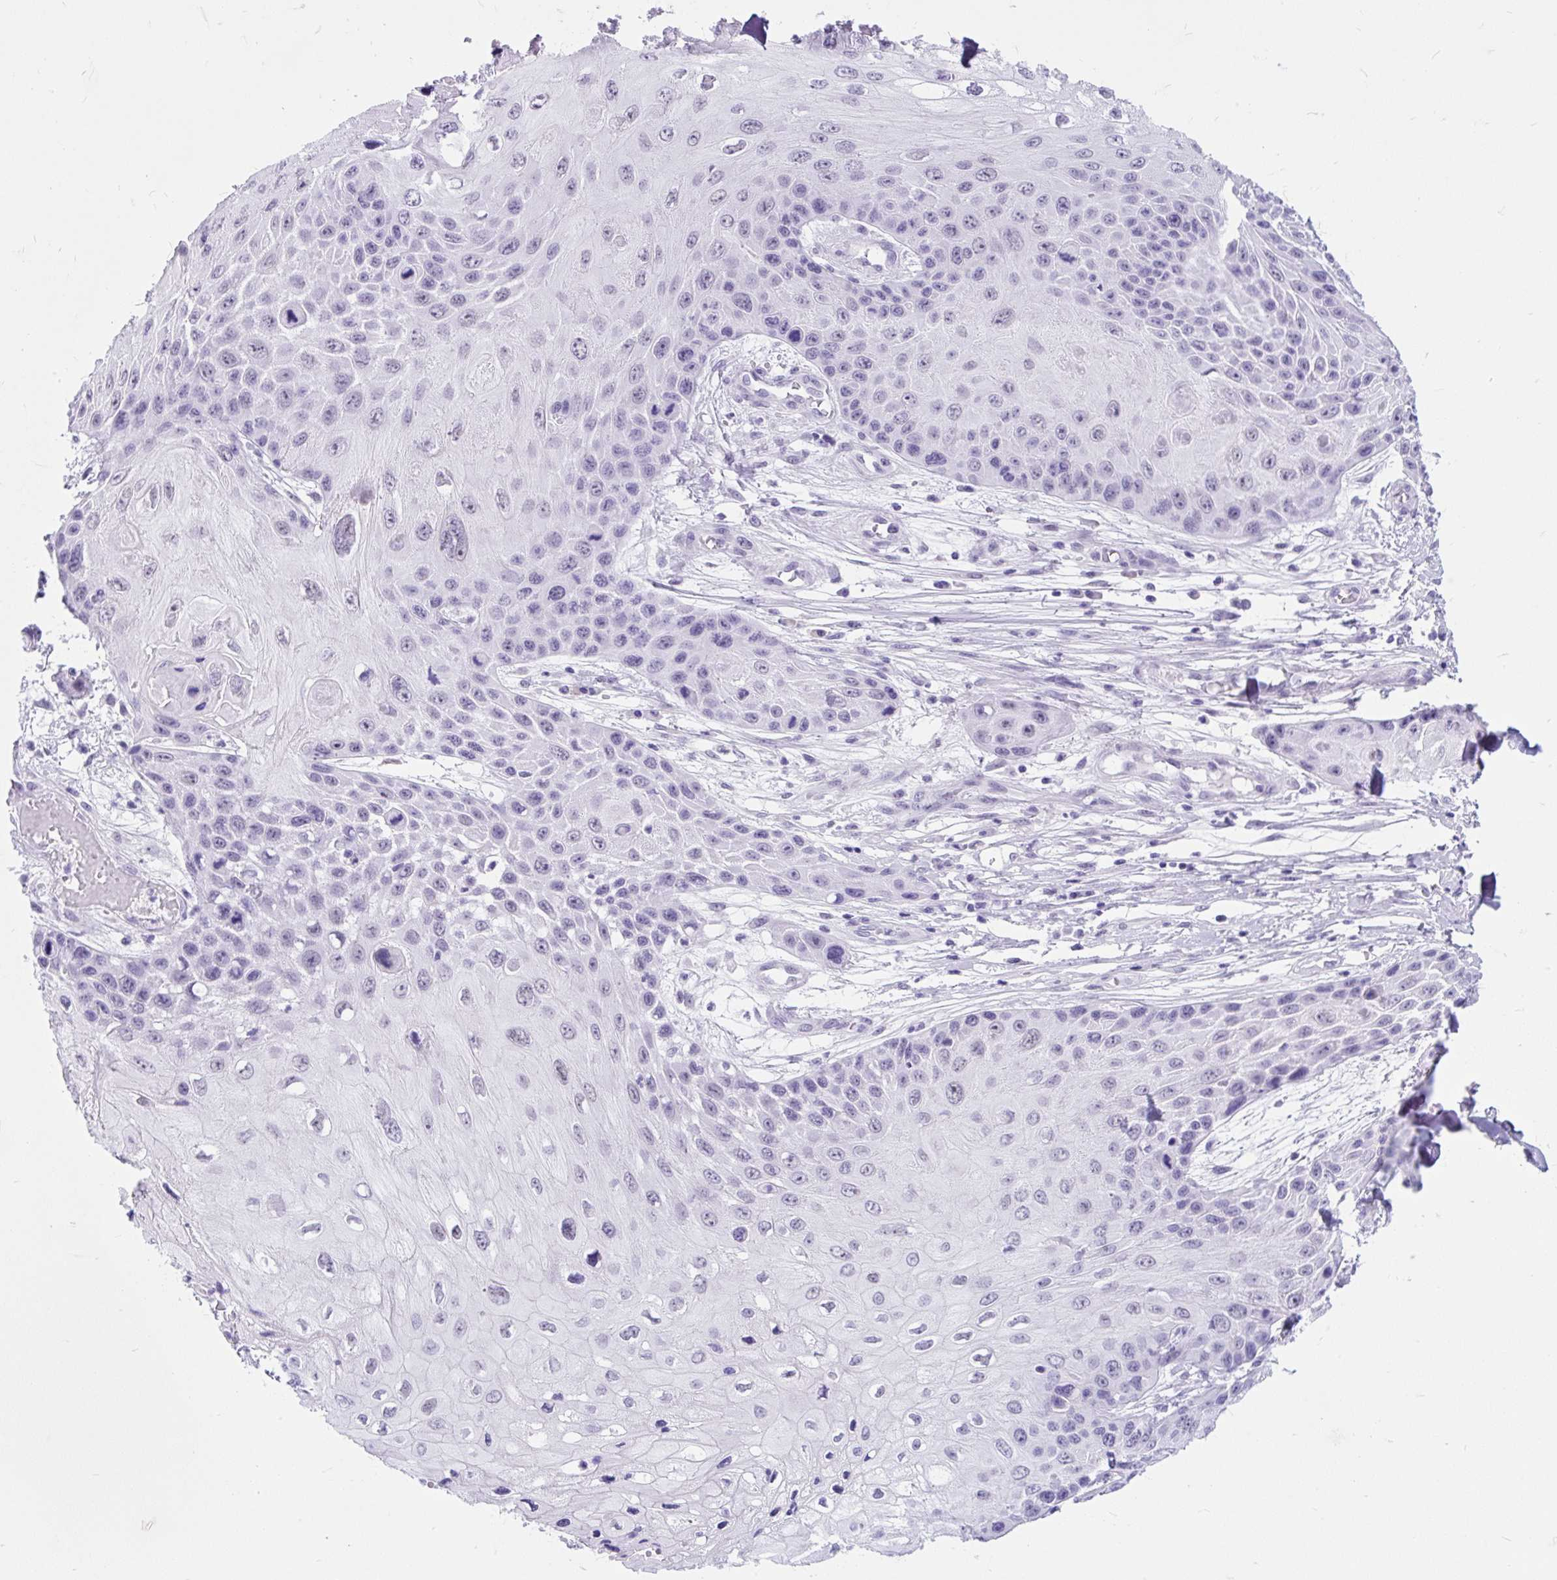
{"staining": {"intensity": "negative", "quantity": "none", "location": "none"}, "tissue": "skin cancer", "cell_type": "Tumor cells", "image_type": "cancer", "snomed": [{"axis": "morphology", "description": "Squamous cell carcinoma, NOS"}, {"axis": "topography", "description": "Skin"}, {"axis": "topography", "description": "Vulva"}], "caption": "IHC histopathology image of neoplastic tissue: skin cancer (squamous cell carcinoma) stained with DAB (3,3'-diaminobenzidine) reveals no significant protein staining in tumor cells. (Stains: DAB (3,3'-diaminobenzidine) IHC with hematoxylin counter stain, Microscopy: brightfield microscopy at high magnification).", "gene": "SCGB1A1", "patient": {"sex": "female", "age": 44}}